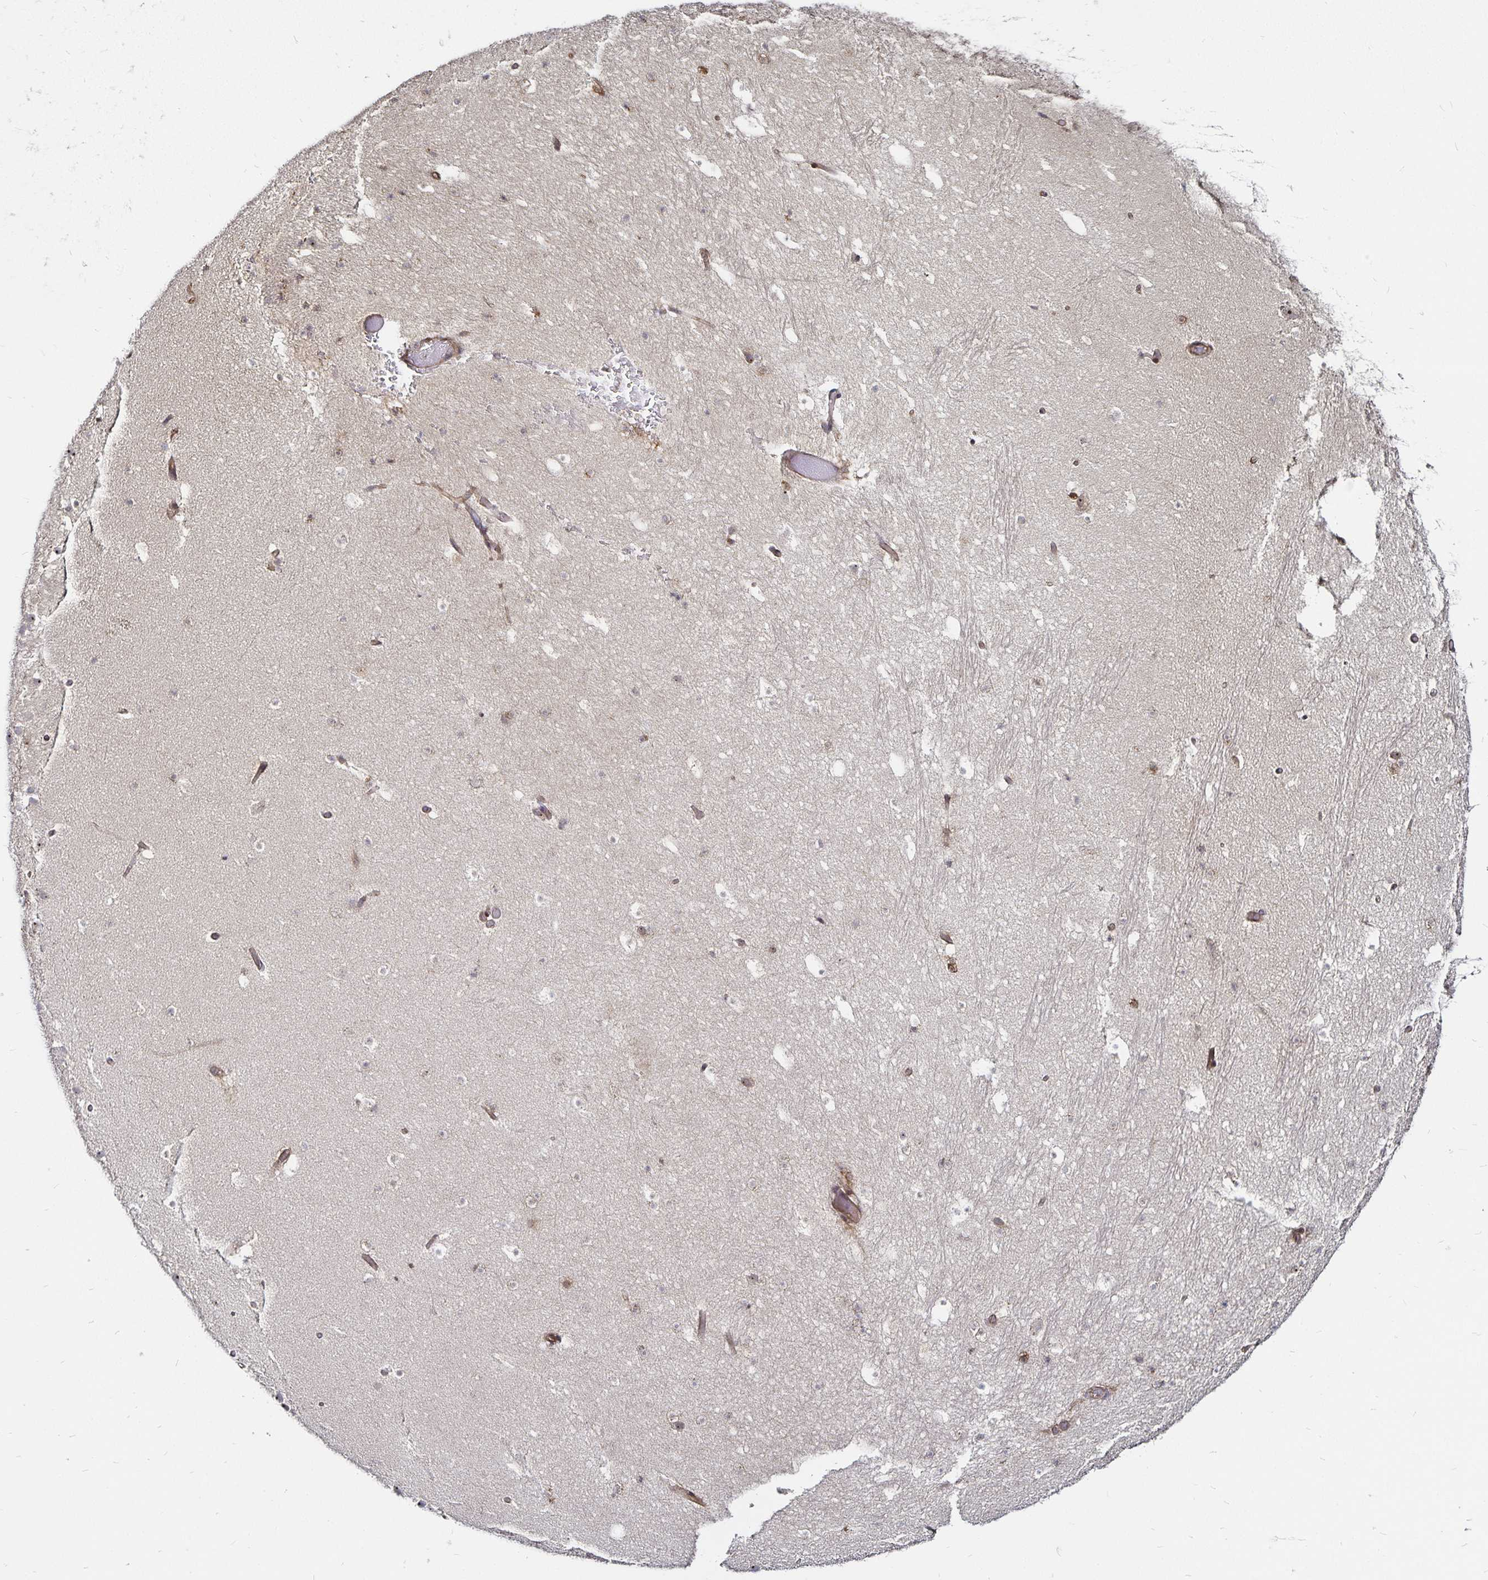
{"staining": {"intensity": "weak", "quantity": "<25%", "location": "nuclear"}, "tissue": "hippocampus", "cell_type": "Glial cells", "image_type": "normal", "snomed": [{"axis": "morphology", "description": "Normal tissue, NOS"}, {"axis": "topography", "description": "Hippocampus"}], "caption": "DAB immunohistochemical staining of normal hippocampus shows no significant staining in glial cells.", "gene": "CYP27A1", "patient": {"sex": "male", "age": 26}}